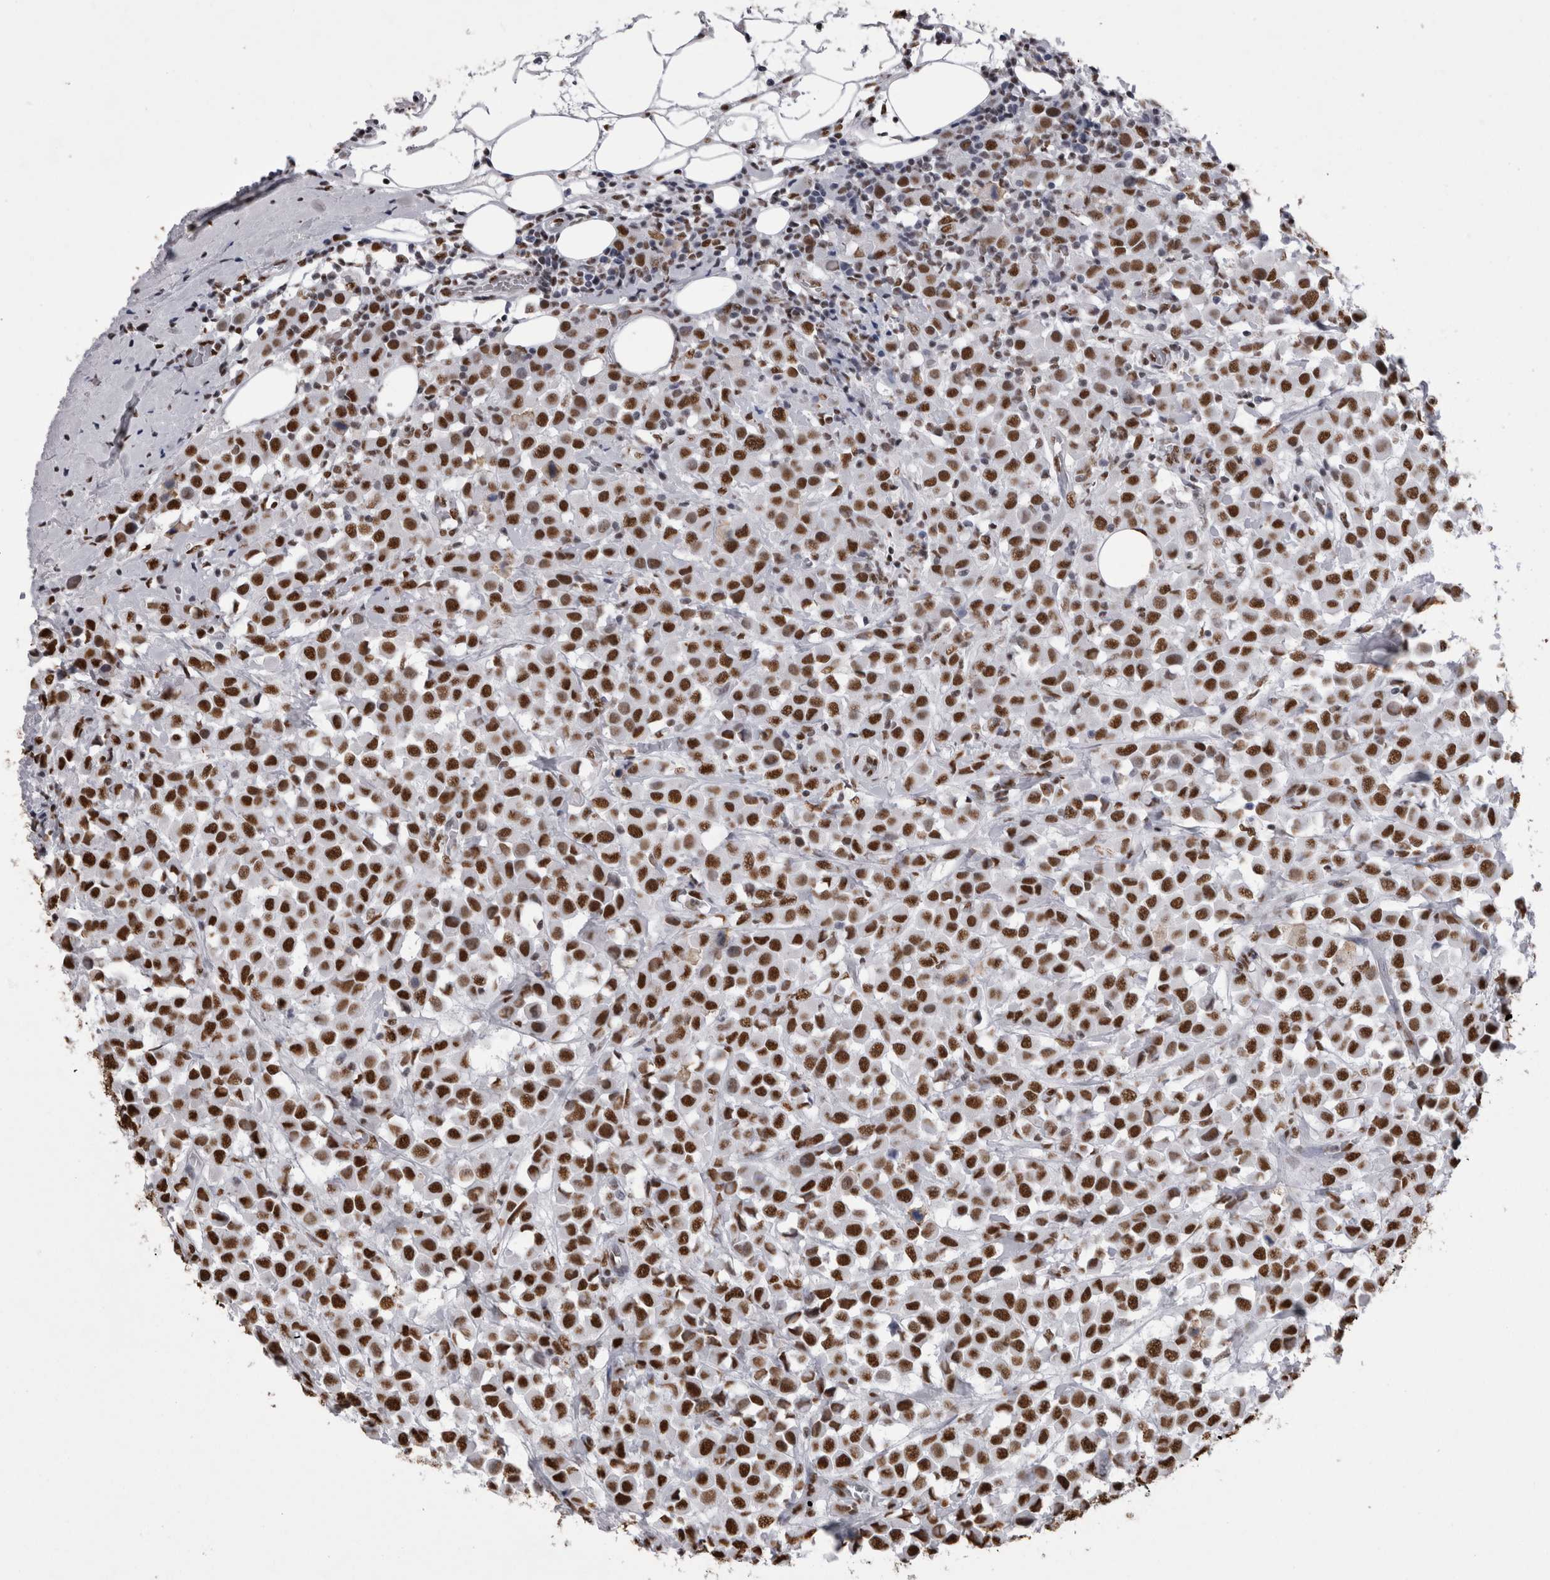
{"staining": {"intensity": "strong", "quantity": ">75%", "location": "nuclear"}, "tissue": "breast cancer", "cell_type": "Tumor cells", "image_type": "cancer", "snomed": [{"axis": "morphology", "description": "Duct carcinoma"}, {"axis": "topography", "description": "Breast"}], "caption": "Protein analysis of breast cancer (intraductal carcinoma) tissue shows strong nuclear staining in about >75% of tumor cells.", "gene": "ALPK3", "patient": {"sex": "female", "age": 61}}